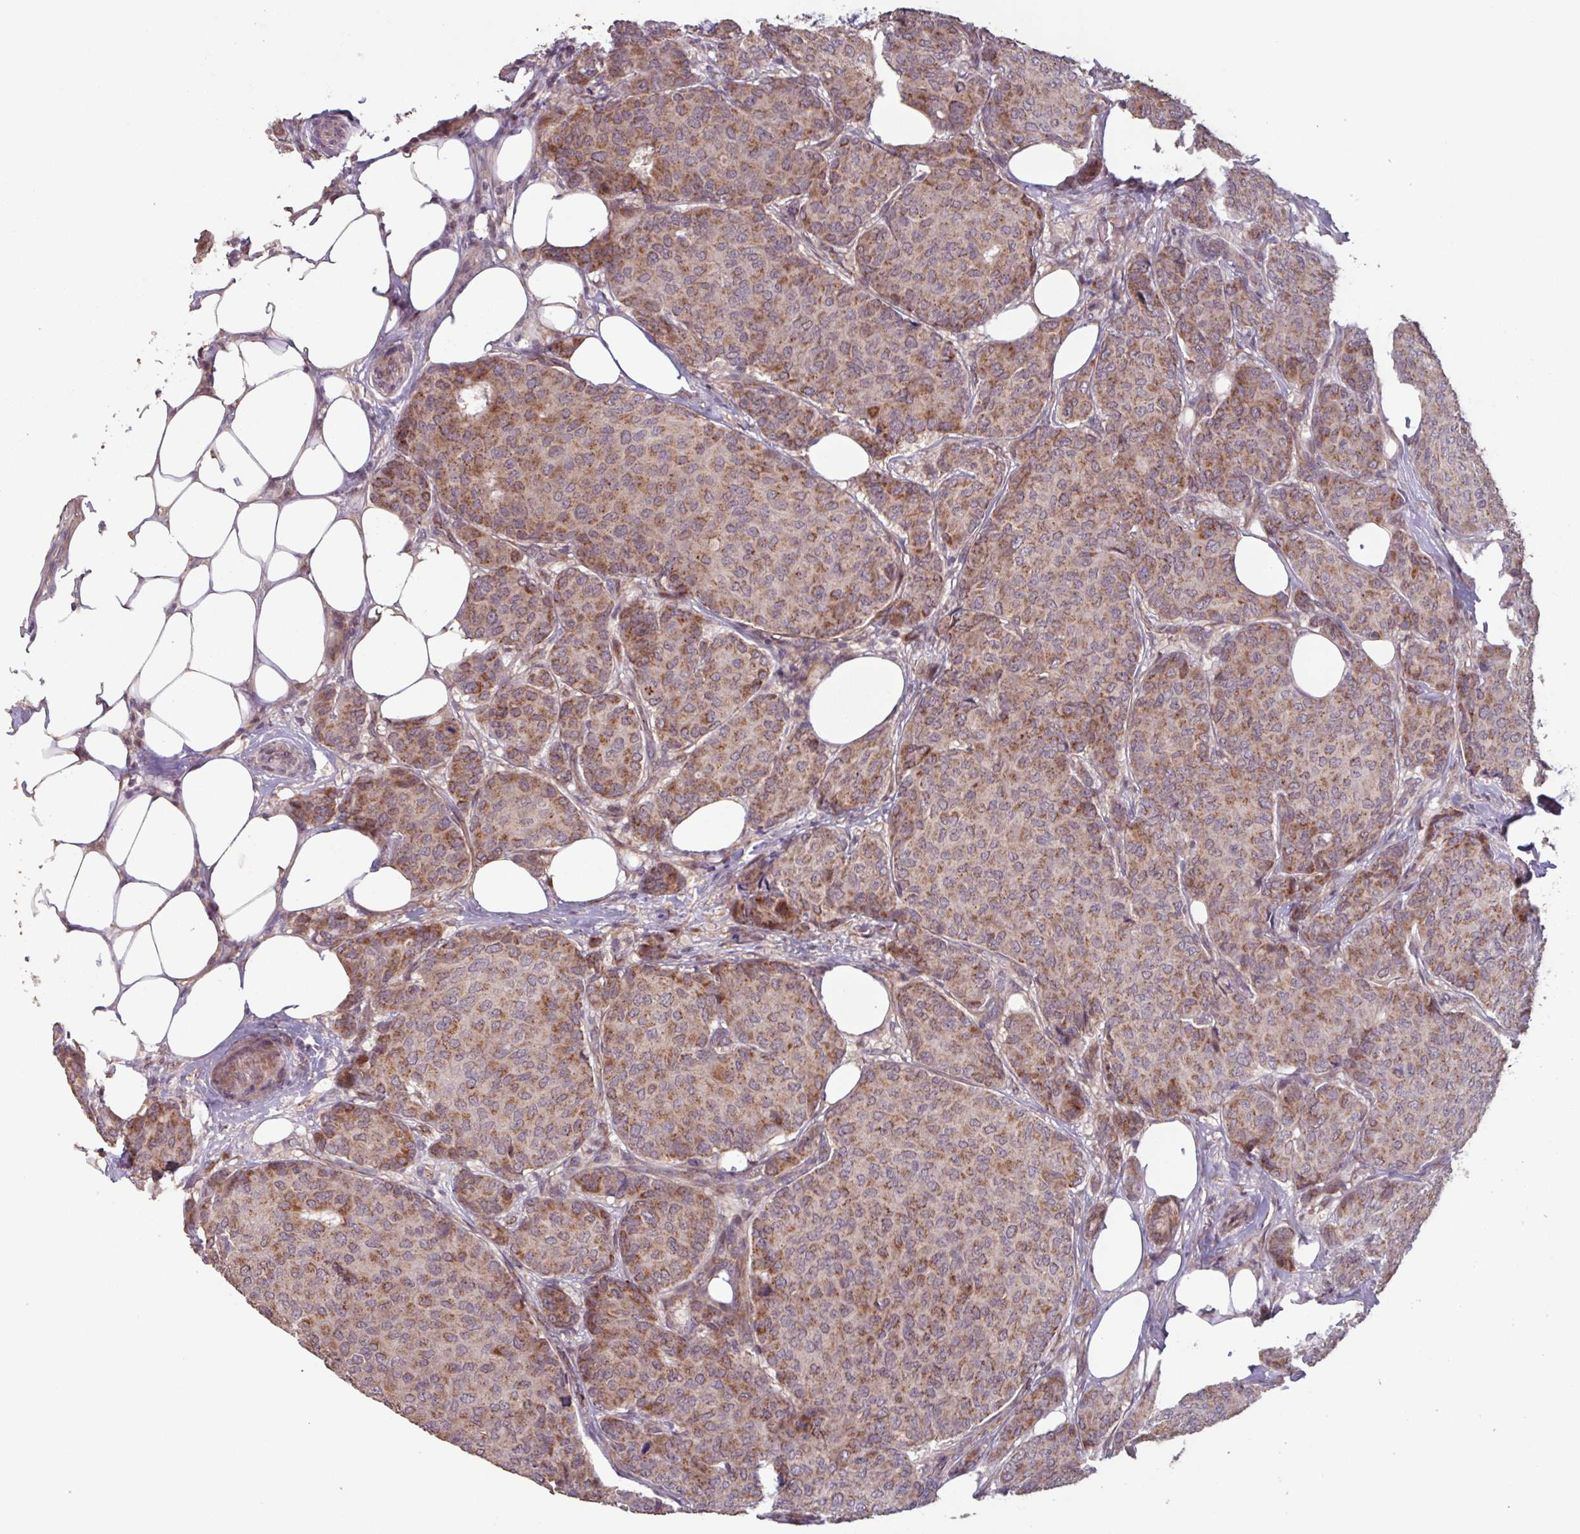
{"staining": {"intensity": "moderate", "quantity": ">75%", "location": "cytoplasmic/membranous"}, "tissue": "breast cancer", "cell_type": "Tumor cells", "image_type": "cancer", "snomed": [{"axis": "morphology", "description": "Duct carcinoma"}, {"axis": "topography", "description": "Breast"}], "caption": "Immunohistochemical staining of breast cancer (infiltrating ductal carcinoma) shows medium levels of moderate cytoplasmic/membranous protein expression in about >75% of tumor cells.", "gene": "TMEM88", "patient": {"sex": "female", "age": 75}}